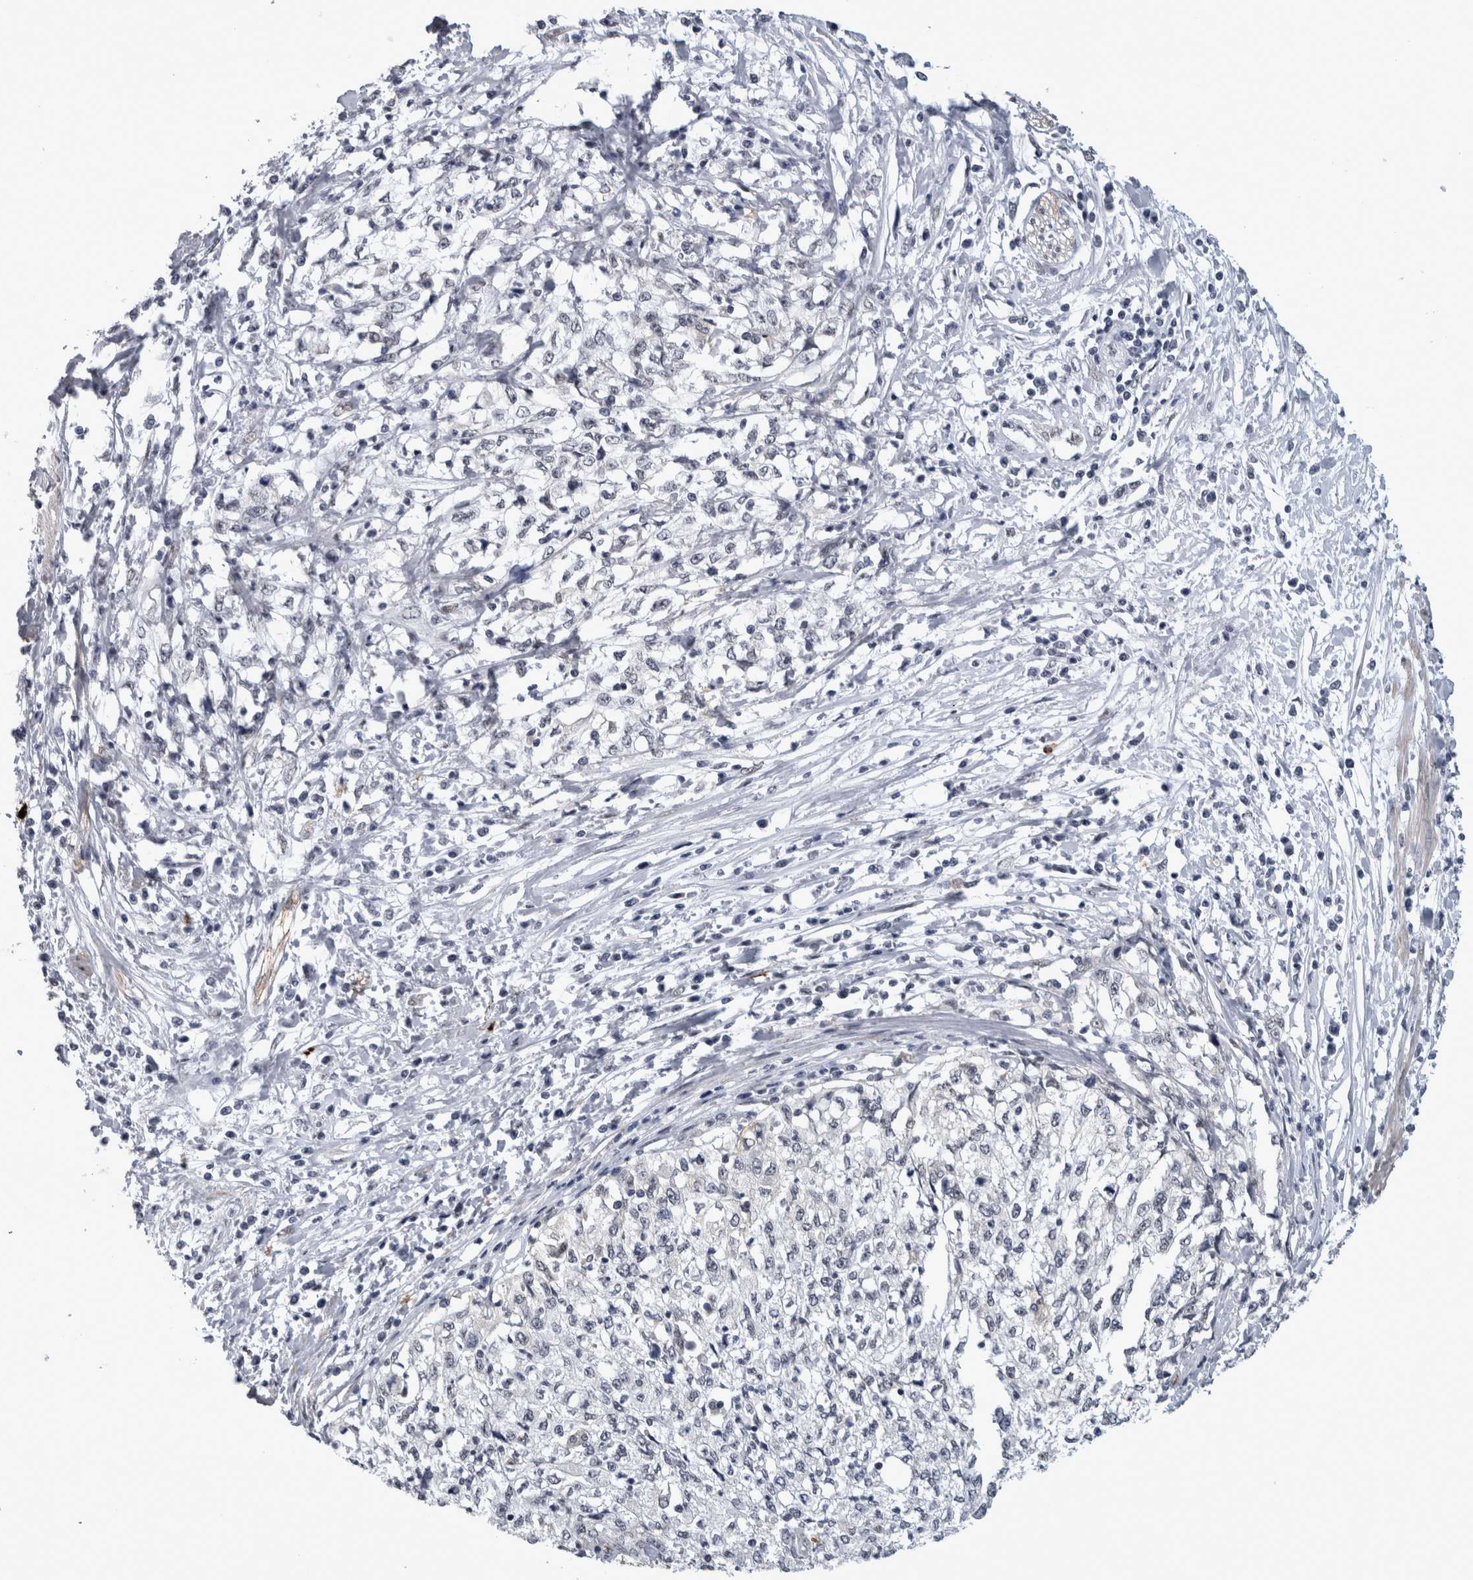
{"staining": {"intensity": "negative", "quantity": "none", "location": "none"}, "tissue": "cervical cancer", "cell_type": "Tumor cells", "image_type": "cancer", "snomed": [{"axis": "morphology", "description": "Squamous cell carcinoma, NOS"}, {"axis": "topography", "description": "Cervix"}], "caption": "This is an immunohistochemistry (IHC) photomicrograph of human cervical cancer. There is no expression in tumor cells.", "gene": "PEBP4", "patient": {"sex": "female", "age": 57}}